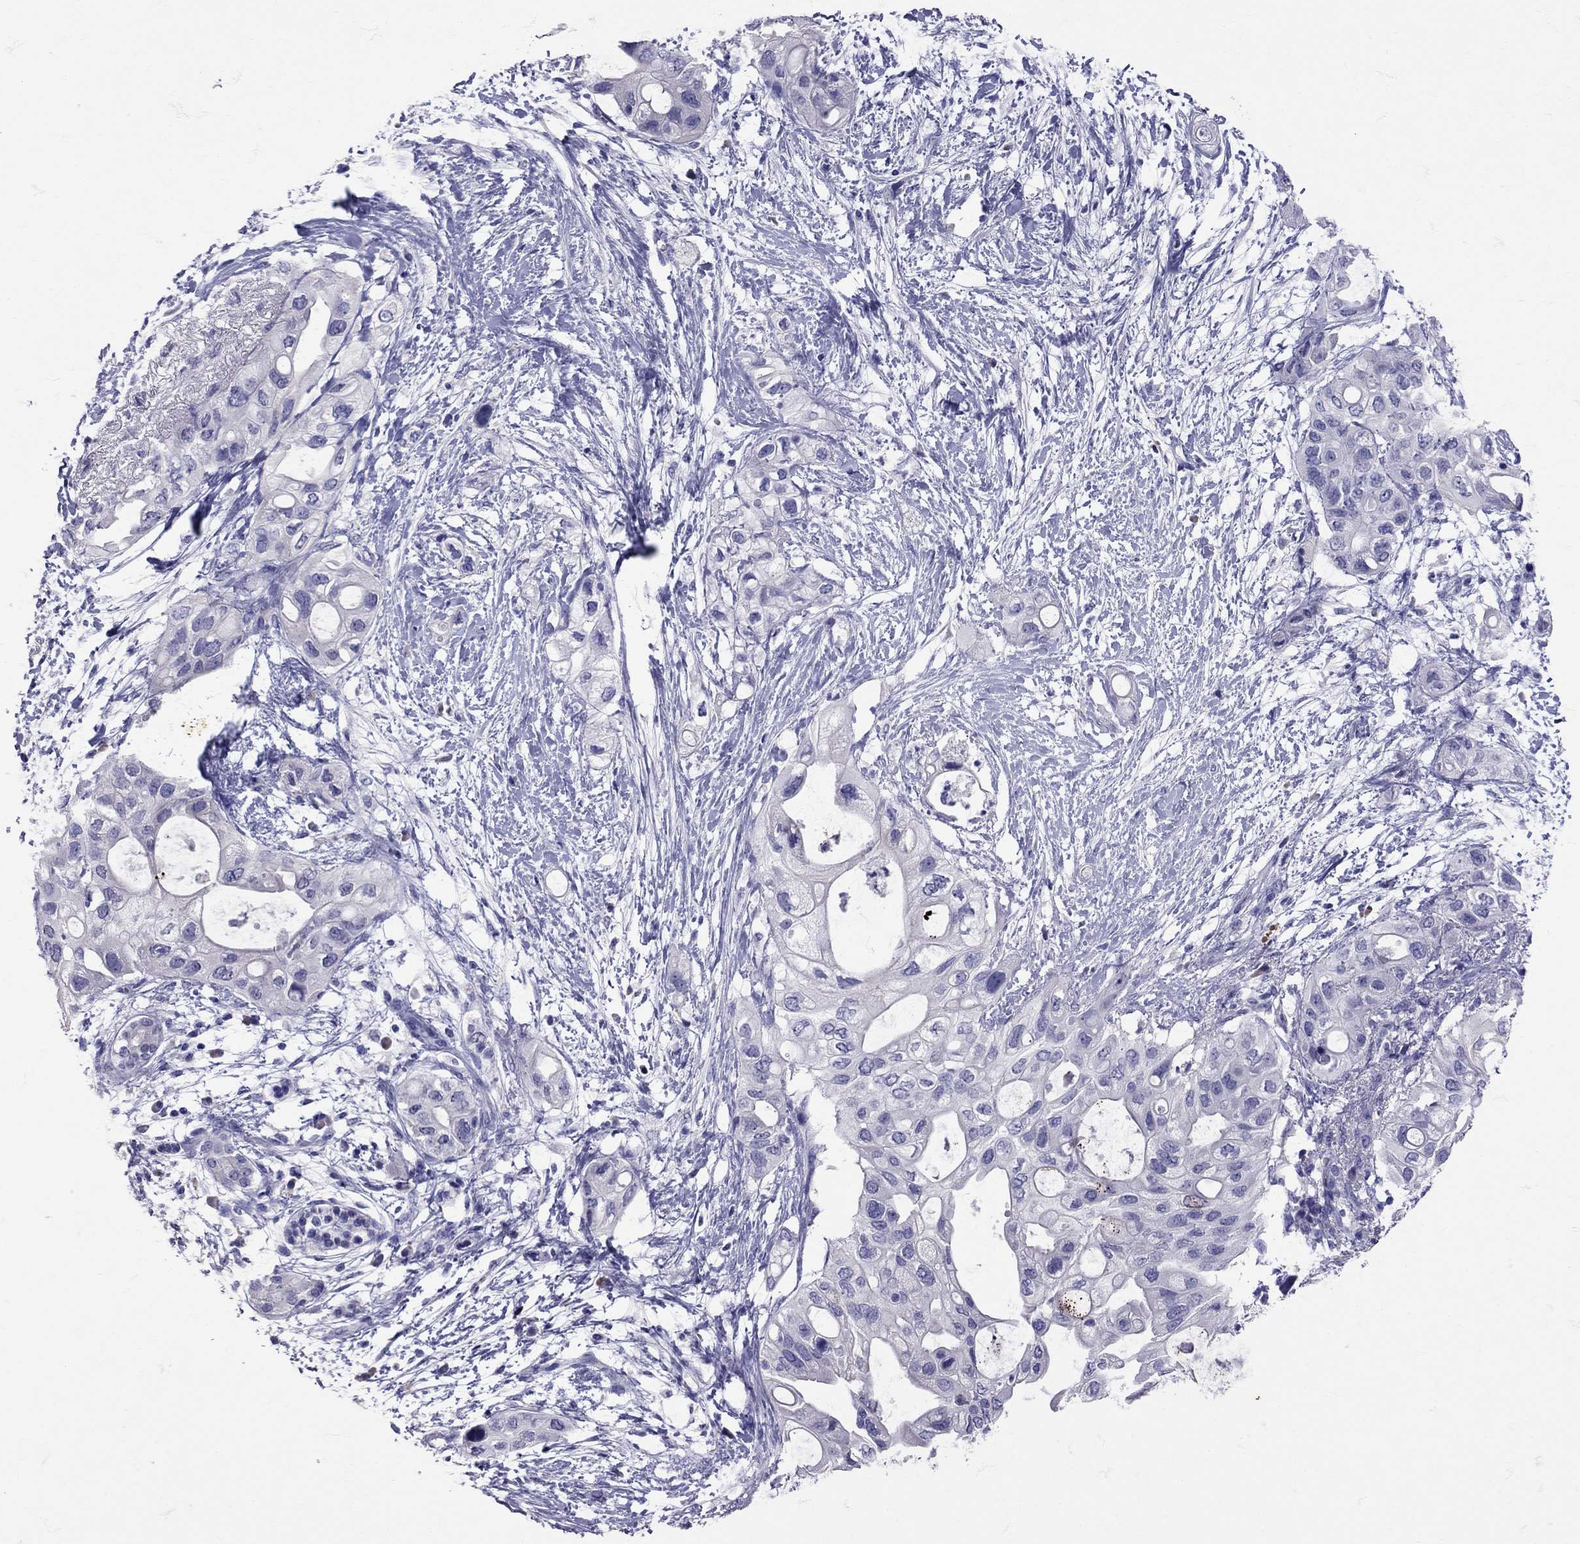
{"staining": {"intensity": "negative", "quantity": "none", "location": "none"}, "tissue": "pancreatic cancer", "cell_type": "Tumor cells", "image_type": "cancer", "snomed": [{"axis": "morphology", "description": "Adenocarcinoma, NOS"}, {"axis": "topography", "description": "Pancreas"}], "caption": "Immunohistochemical staining of human pancreatic cancer (adenocarcinoma) demonstrates no significant expression in tumor cells.", "gene": "TBR1", "patient": {"sex": "female", "age": 72}}